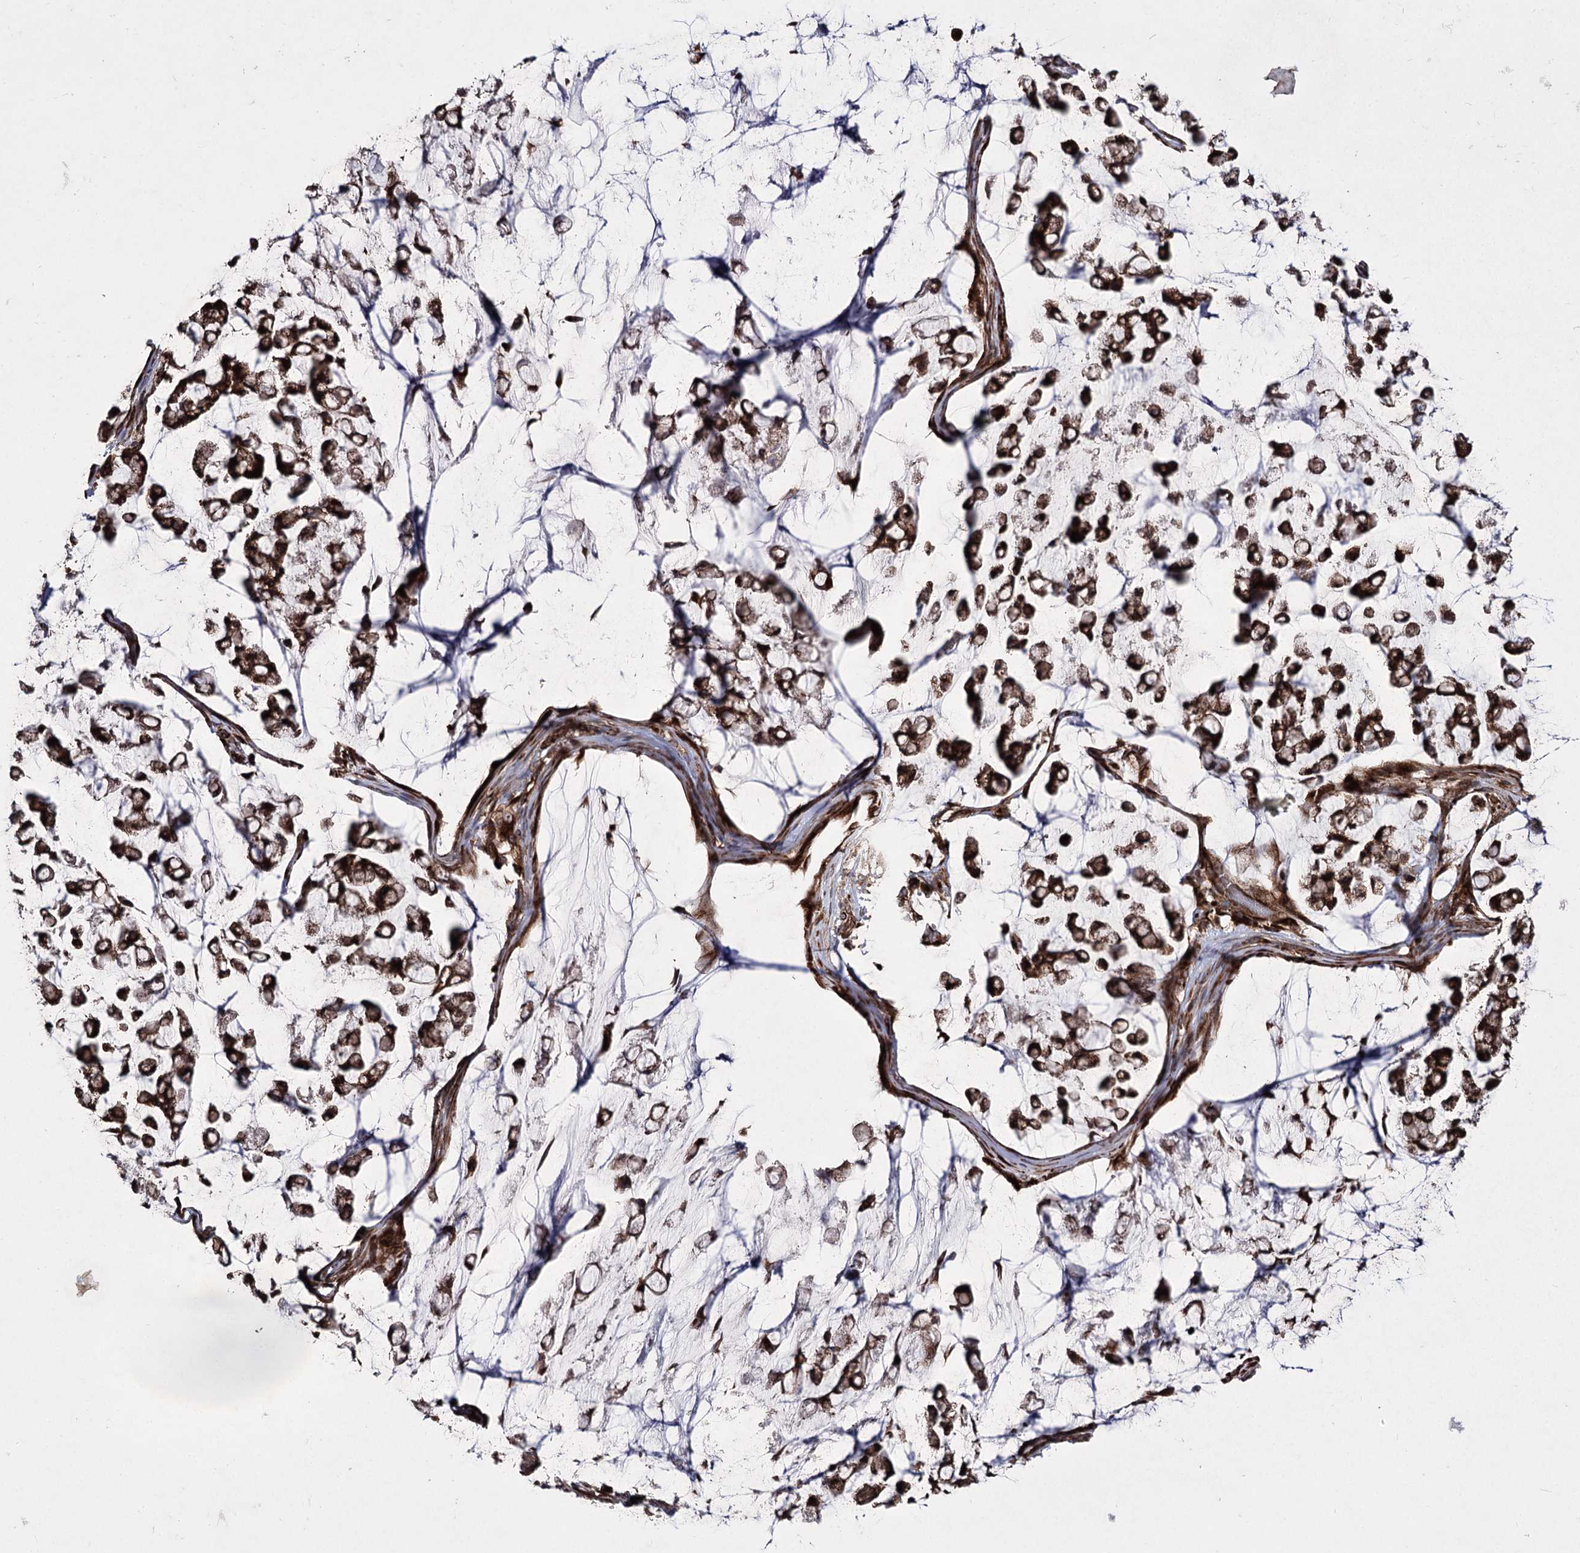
{"staining": {"intensity": "strong", "quantity": ">75%", "location": "cytoplasmic/membranous"}, "tissue": "stomach cancer", "cell_type": "Tumor cells", "image_type": "cancer", "snomed": [{"axis": "morphology", "description": "Adenocarcinoma, NOS"}, {"axis": "topography", "description": "Stomach, lower"}], "caption": "A brown stain labels strong cytoplasmic/membranous expression of a protein in adenocarcinoma (stomach) tumor cells.", "gene": "HECTD2", "patient": {"sex": "male", "age": 67}}